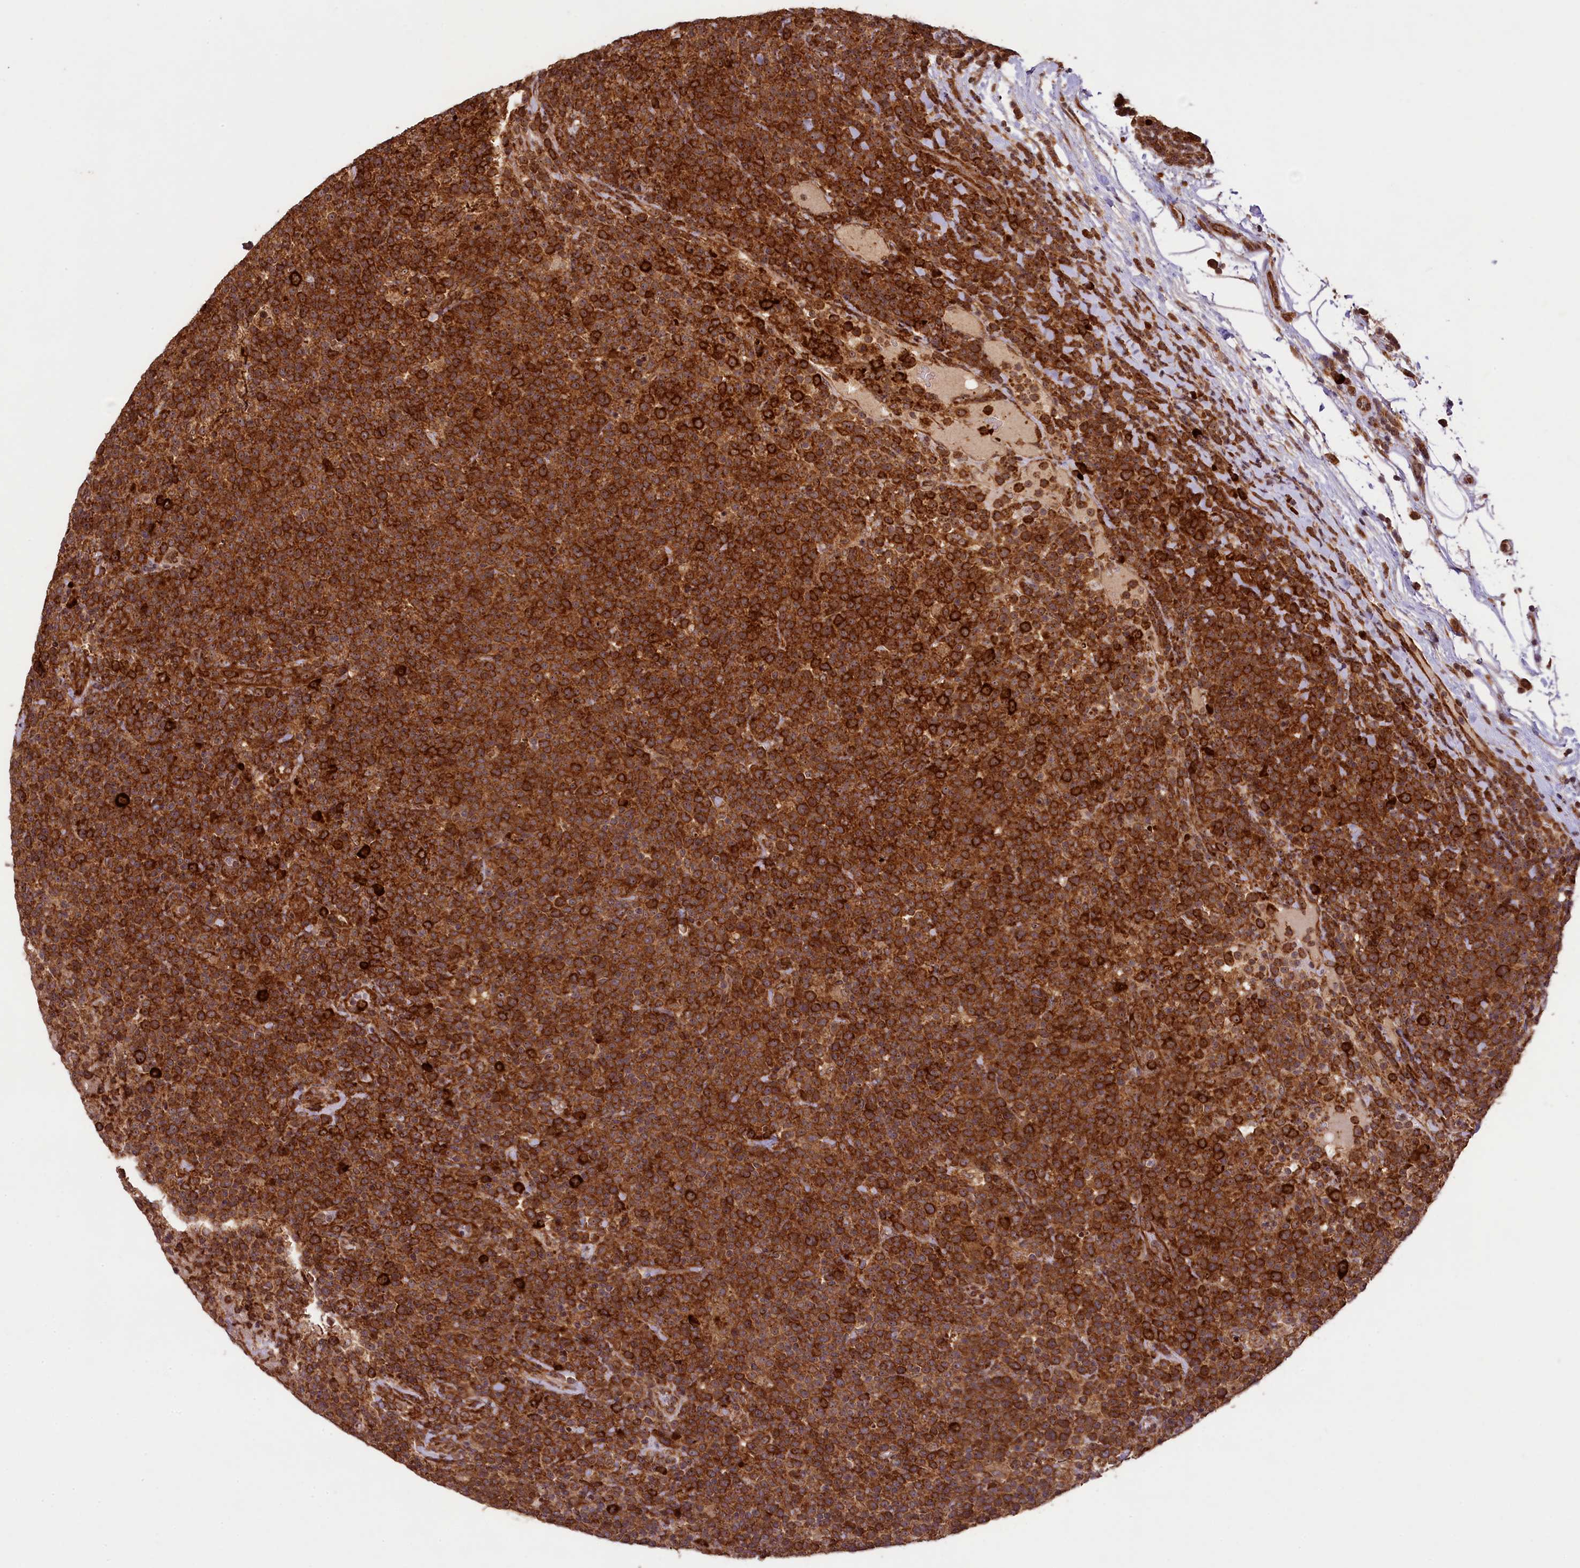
{"staining": {"intensity": "strong", "quantity": ">75%", "location": "cytoplasmic/membranous"}, "tissue": "lymphoma", "cell_type": "Tumor cells", "image_type": "cancer", "snomed": [{"axis": "morphology", "description": "Malignant lymphoma, non-Hodgkin's type, High grade"}, {"axis": "topography", "description": "Lymph node"}], "caption": "Strong cytoplasmic/membranous protein positivity is appreciated in approximately >75% of tumor cells in lymphoma. Nuclei are stained in blue.", "gene": "LARP4", "patient": {"sex": "male", "age": 61}}